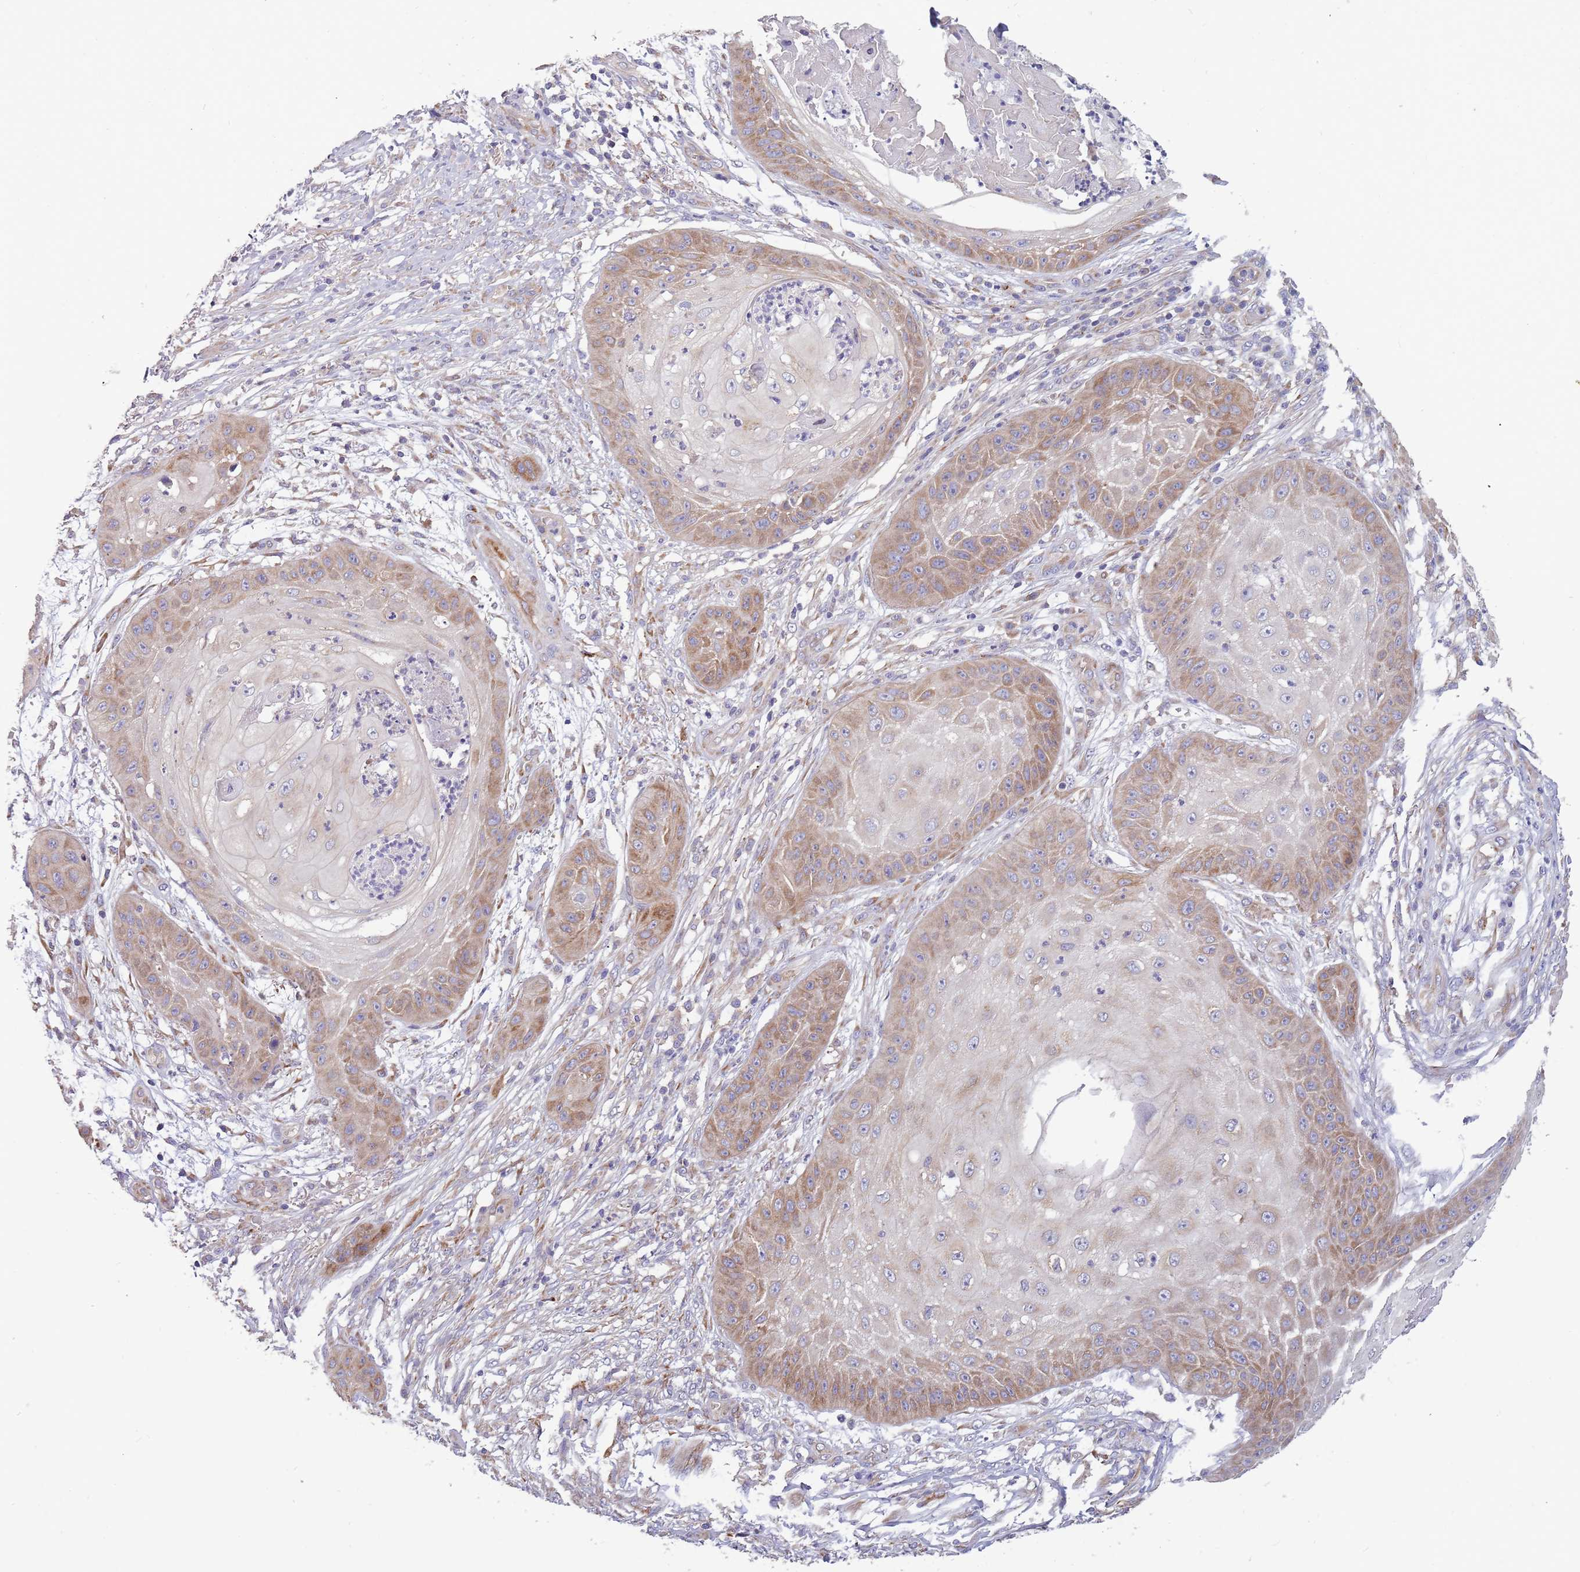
{"staining": {"intensity": "moderate", "quantity": "<25%", "location": "cytoplasmic/membranous"}, "tissue": "skin cancer", "cell_type": "Tumor cells", "image_type": "cancer", "snomed": [{"axis": "morphology", "description": "Squamous cell carcinoma, NOS"}, {"axis": "topography", "description": "Skin"}], "caption": "Immunohistochemistry of skin squamous cell carcinoma reveals low levels of moderate cytoplasmic/membranous staining in approximately <25% of tumor cells. Using DAB (brown) and hematoxylin (blue) stains, captured at high magnification using brightfield microscopy.", "gene": "ARMCX6", "patient": {"sex": "male", "age": 70}}